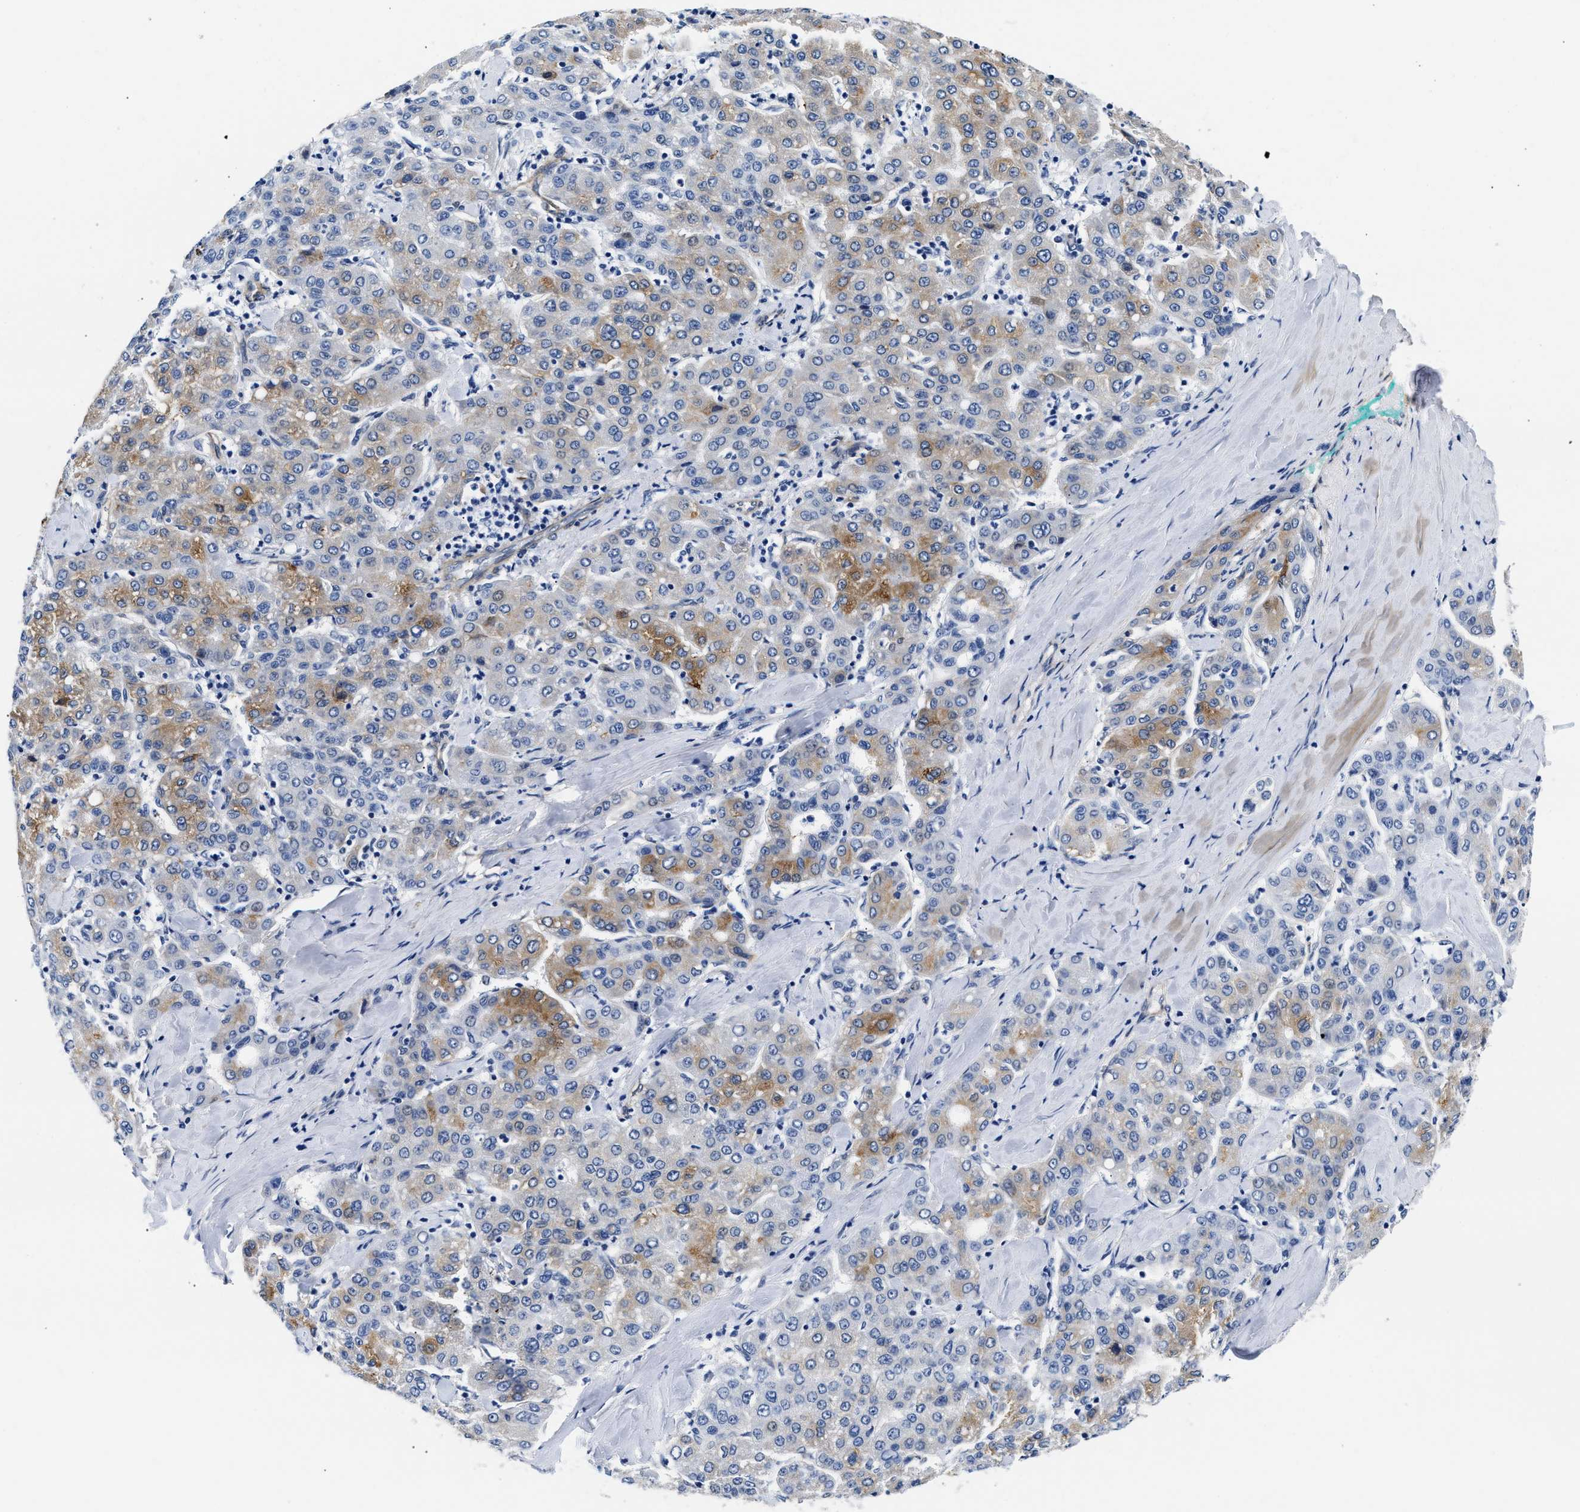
{"staining": {"intensity": "moderate", "quantity": "25%-75%", "location": "cytoplasmic/membranous"}, "tissue": "liver cancer", "cell_type": "Tumor cells", "image_type": "cancer", "snomed": [{"axis": "morphology", "description": "Carcinoma, Hepatocellular, NOS"}, {"axis": "topography", "description": "Liver"}], "caption": "DAB (3,3'-diaminobenzidine) immunohistochemical staining of human liver cancer displays moderate cytoplasmic/membranous protein staining in about 25%-75% of tumor cells.", "gene": "TRIM29", "patient": {"sex": "male", "age": 65}}